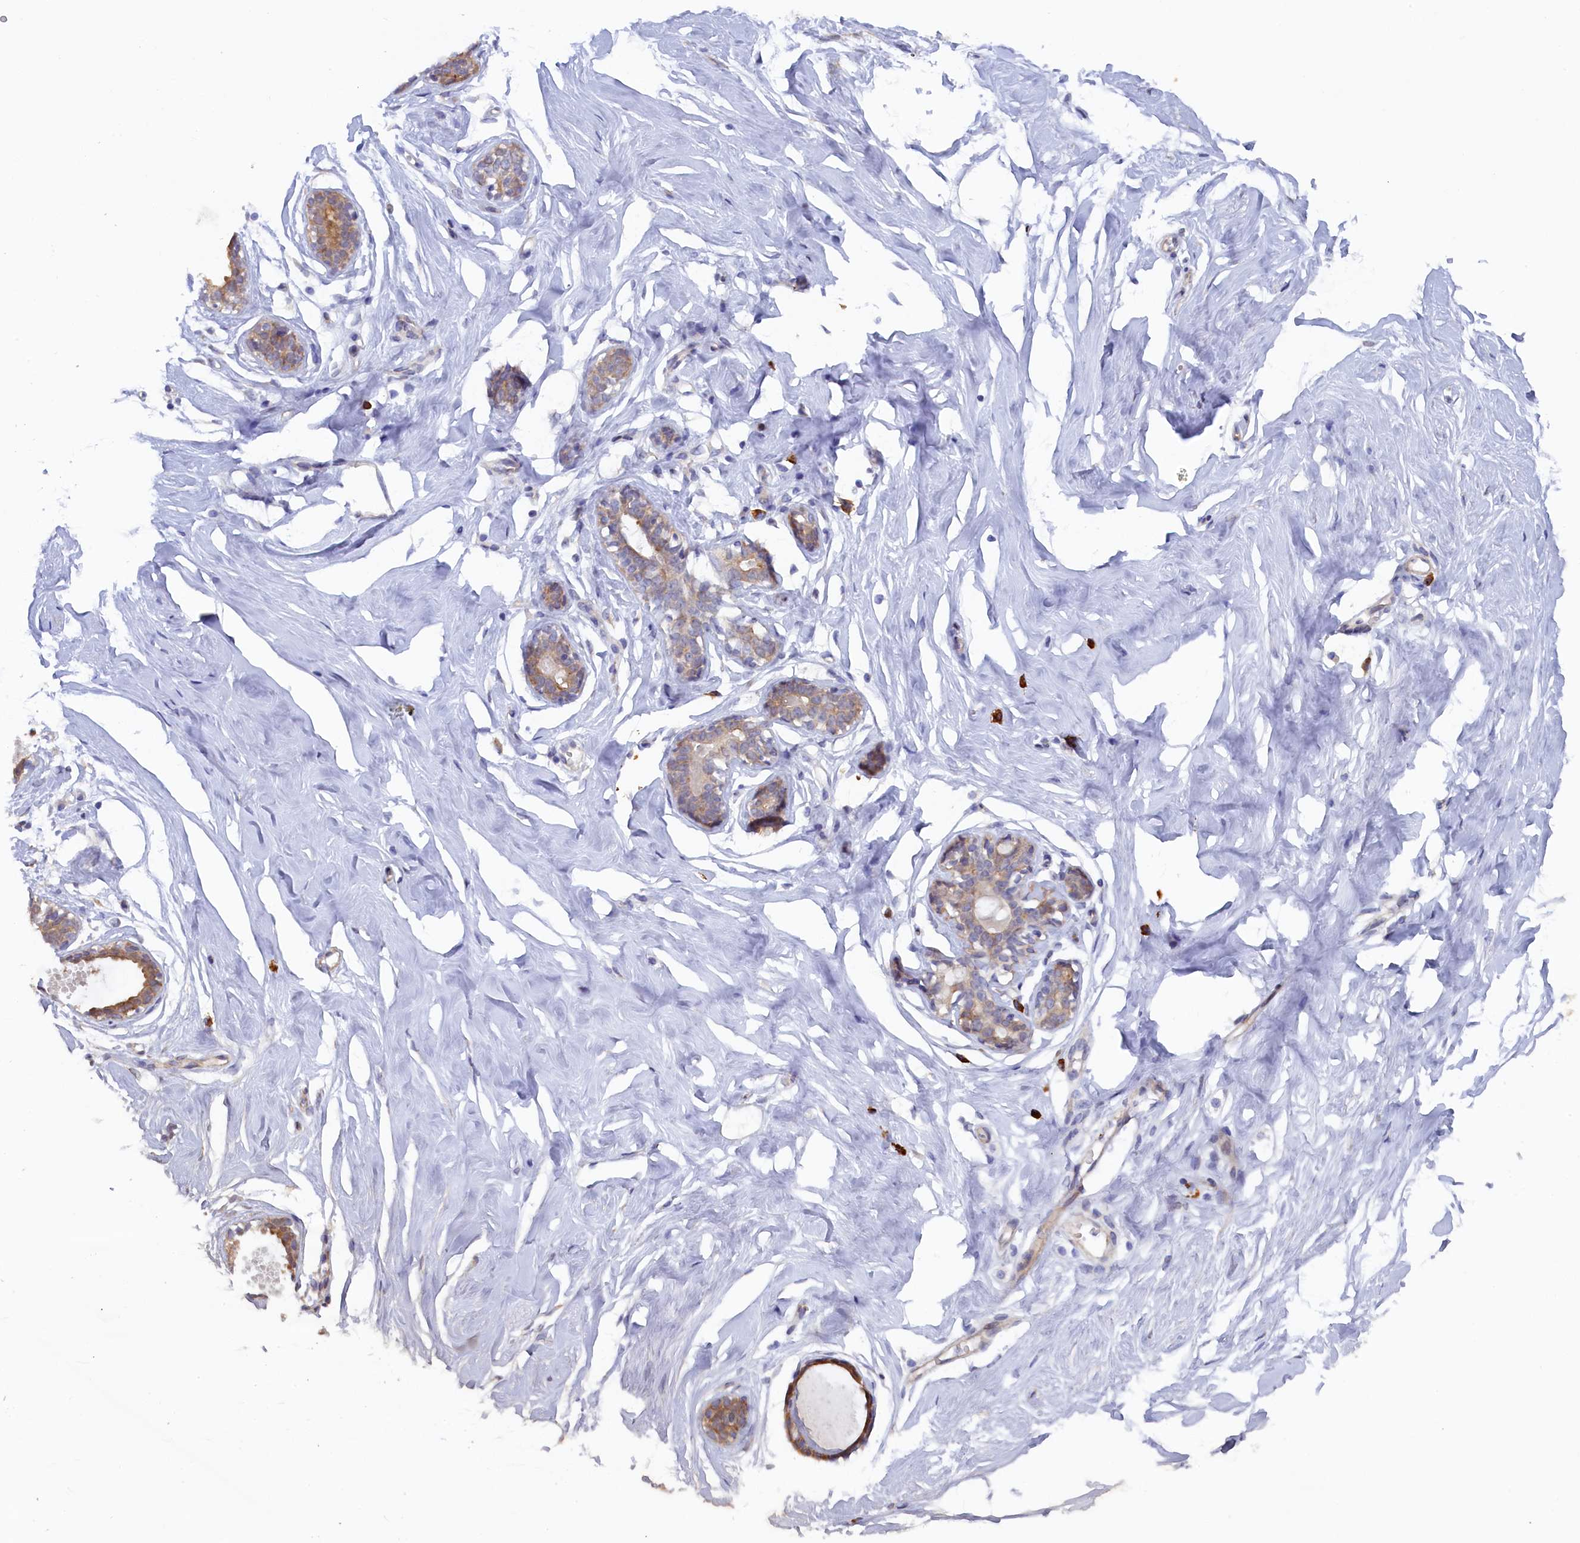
{"staining": {"intensity": "negative", "quantity": "none", "location": "none"}, "tissue": "breast", "cell_type": "Adipocytes", "image_type": "normal", "snomed": [{"axis": "morphology", "description": "Normal tissue, NOS"}, {"axis": "morphology", "description": "Adenoma, NOS"}, {"axis": "topography", "description": "Breast"}], "caption": "Immunohistochemistry of unremarkable breast exhibits no positivity in adipocytes.", "gene": "JPT2", "patient": {"sex": "female", "age": 23}}